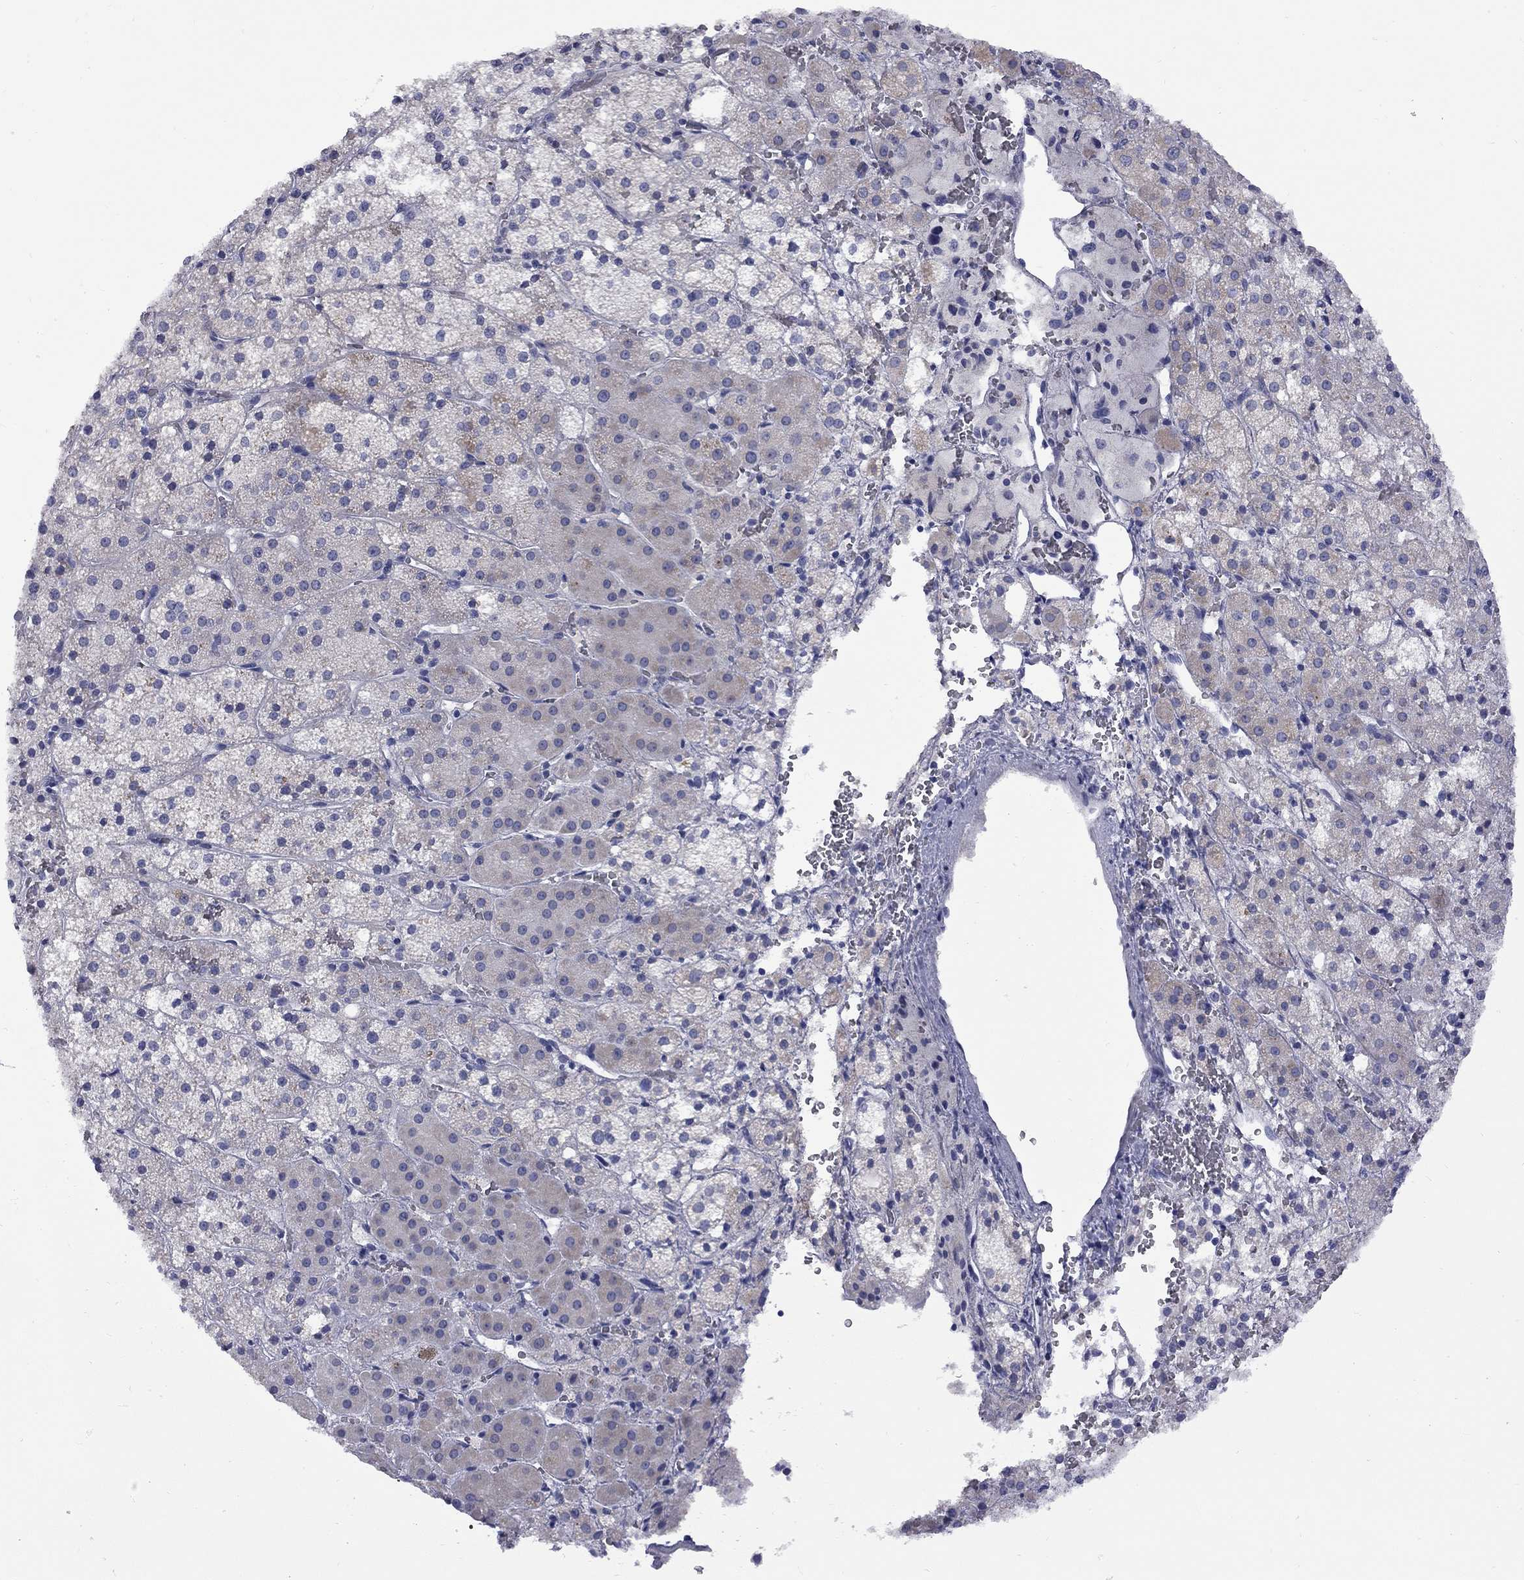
{"staining": {"intensity": "weak", "quantity": "<25%", "location": "cytoplasmic/membranous"}, "tissue": "adrenal gland", "cell_type": "Glandular cells", "image_type": "normal", "snomed": [{"axis": "morphology", "description": "Normal tissue, NOS"}, {"axis": "topography", "description": "Adrenal gland"}], "caption": "Glandular cells are negative for brown protein staining in unremarkable adrenal gland. (Immunohistochemistry (ihc), brightfield microscopy, high magnification).", "gene": "ABCB4", "patient": {"sex": "male", "age": 53}}